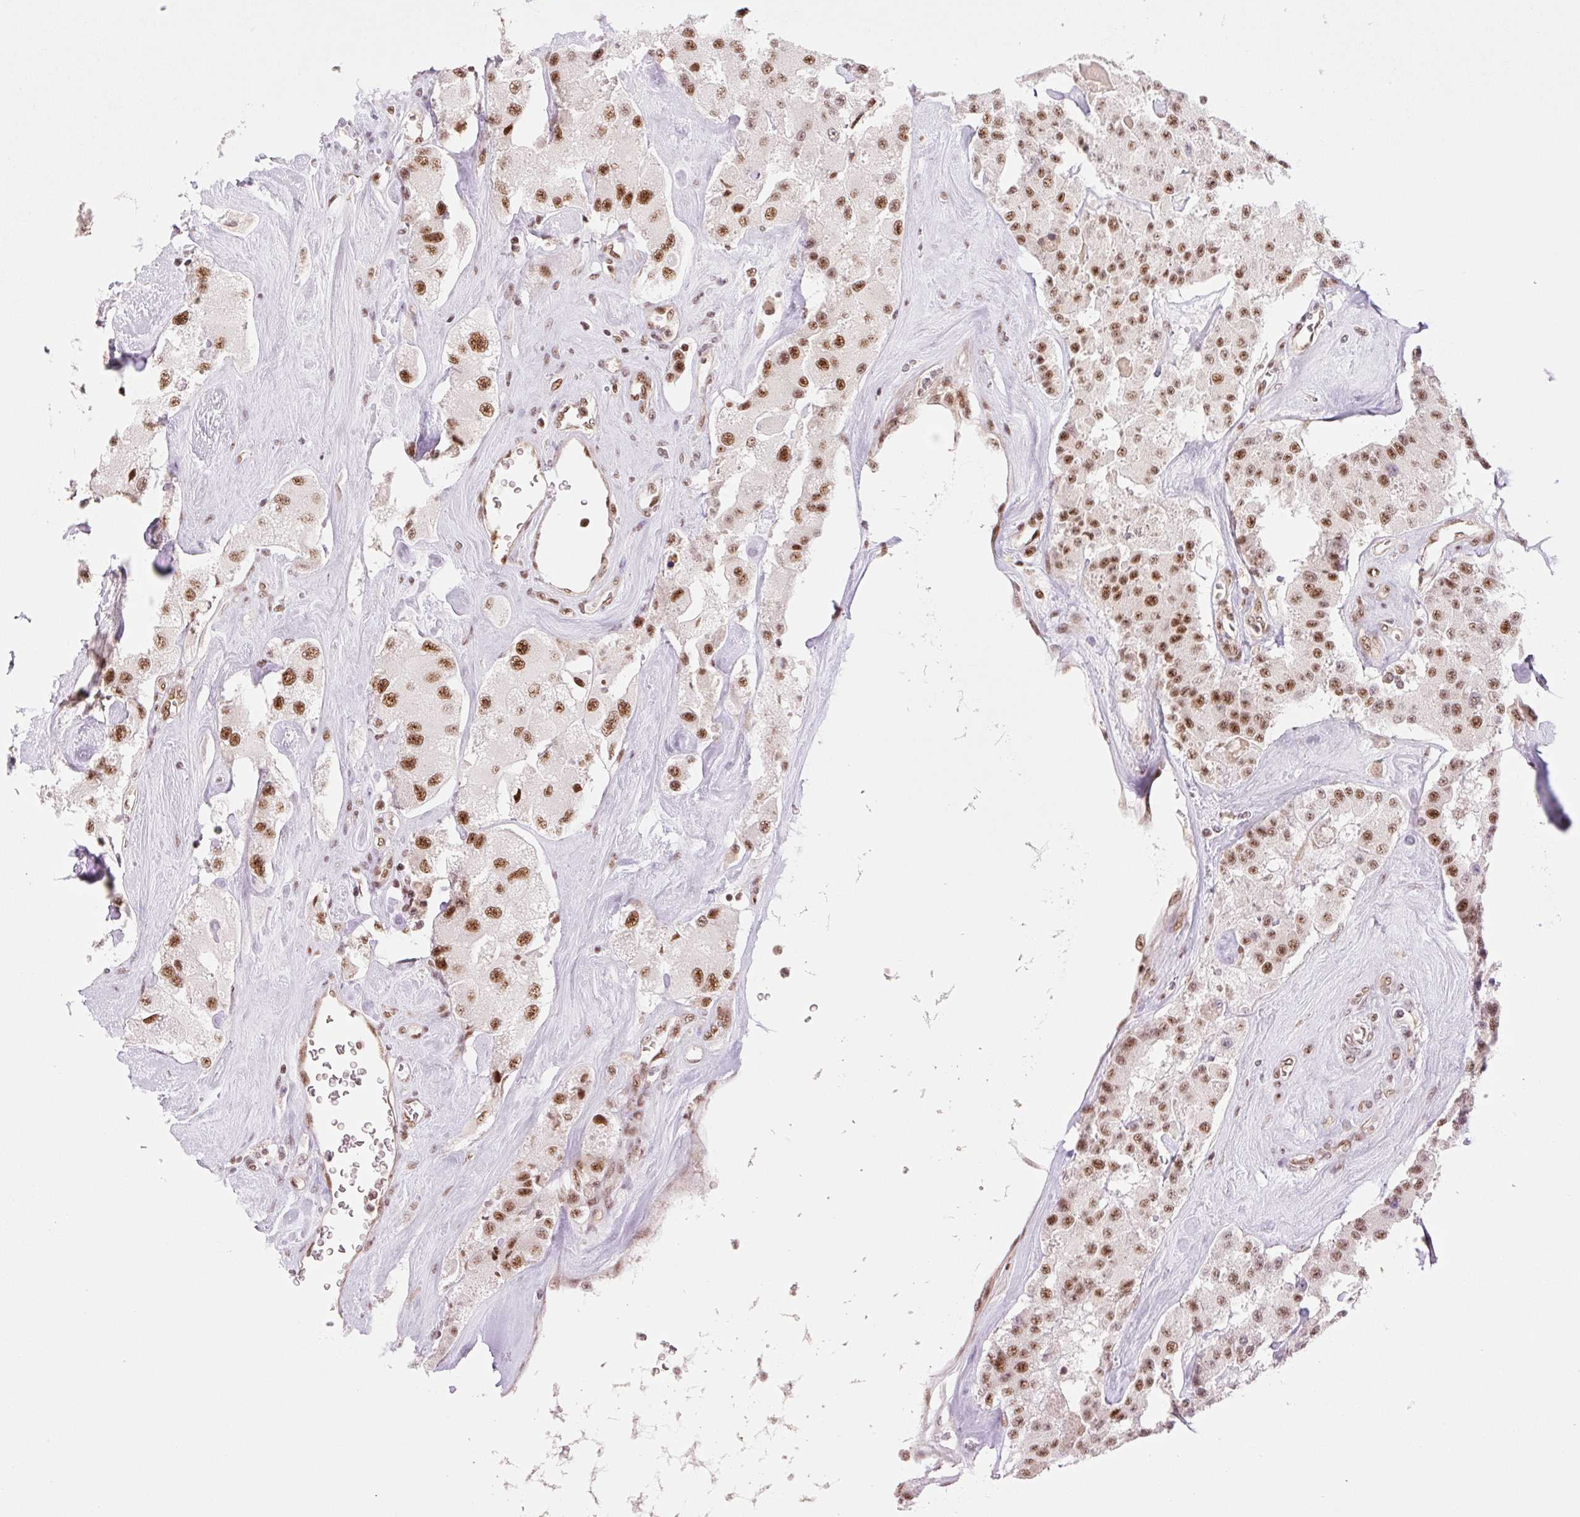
{"staining": {"intensity": "strong", "quantity": ">75%", "location": "nuclear"}, "tissue": "carcinoid", "cell_type": "Tumor cells", "image_type": "cancer", "snomed": [{"axis": "morphology", "description": "Carcinoid, malignant, NOS"}, {"axis": "topography", "description": "Pancreas"}], "caption": "Malignant carcinoid stained with a brown dye displays strong nuclear positive expression in approximately >75% of tumor cells.", "gene": "PRDM11", "patient": {"sex": "male", "age": 41}}